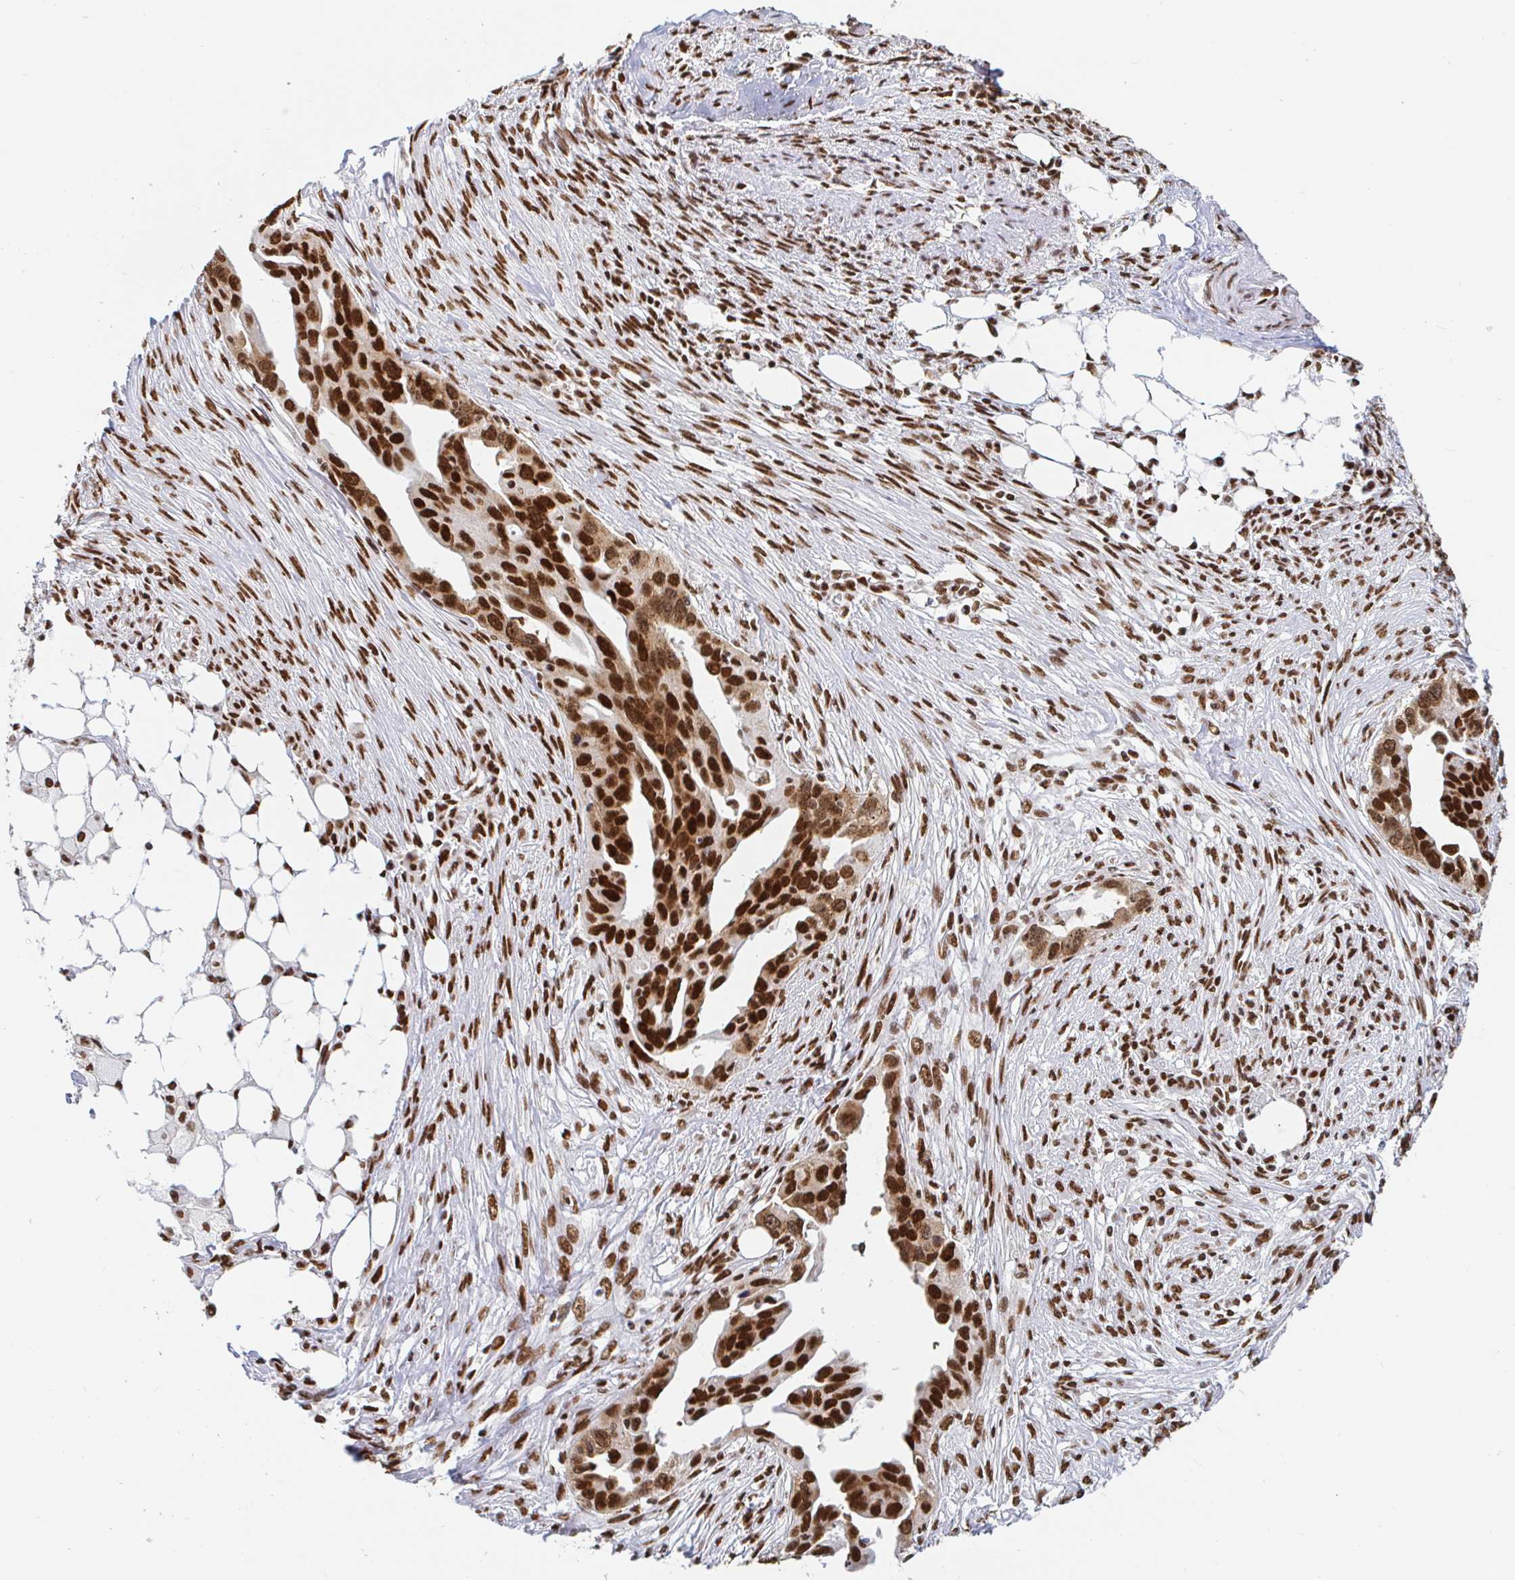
{"staining": {"intensity": "strong", "quantity": ">75%", "location": "nuclear"}, "tissue": "ovarian cancer", "cell_type": "Tumor cells", "image_type": "cancer", "snomed": [{"axis": "morphology", "description": "Carcinoma, endometroid"}, {"axis": "morphology", "description": "Cystadenocarcinoma, serous, NOS"}, {"axis": "topography", "description": "Ovary"}], "caption": "This histopathology image demonstrates ovarian endometroid carcinoma stained with IHC to label a protein in brown. The nuclear of tumor cells show strong positivity for the protein. Nuclei are counter-stained blue.", "gene": "RBMX", "patient": {"sex": "female", "age": 45}}